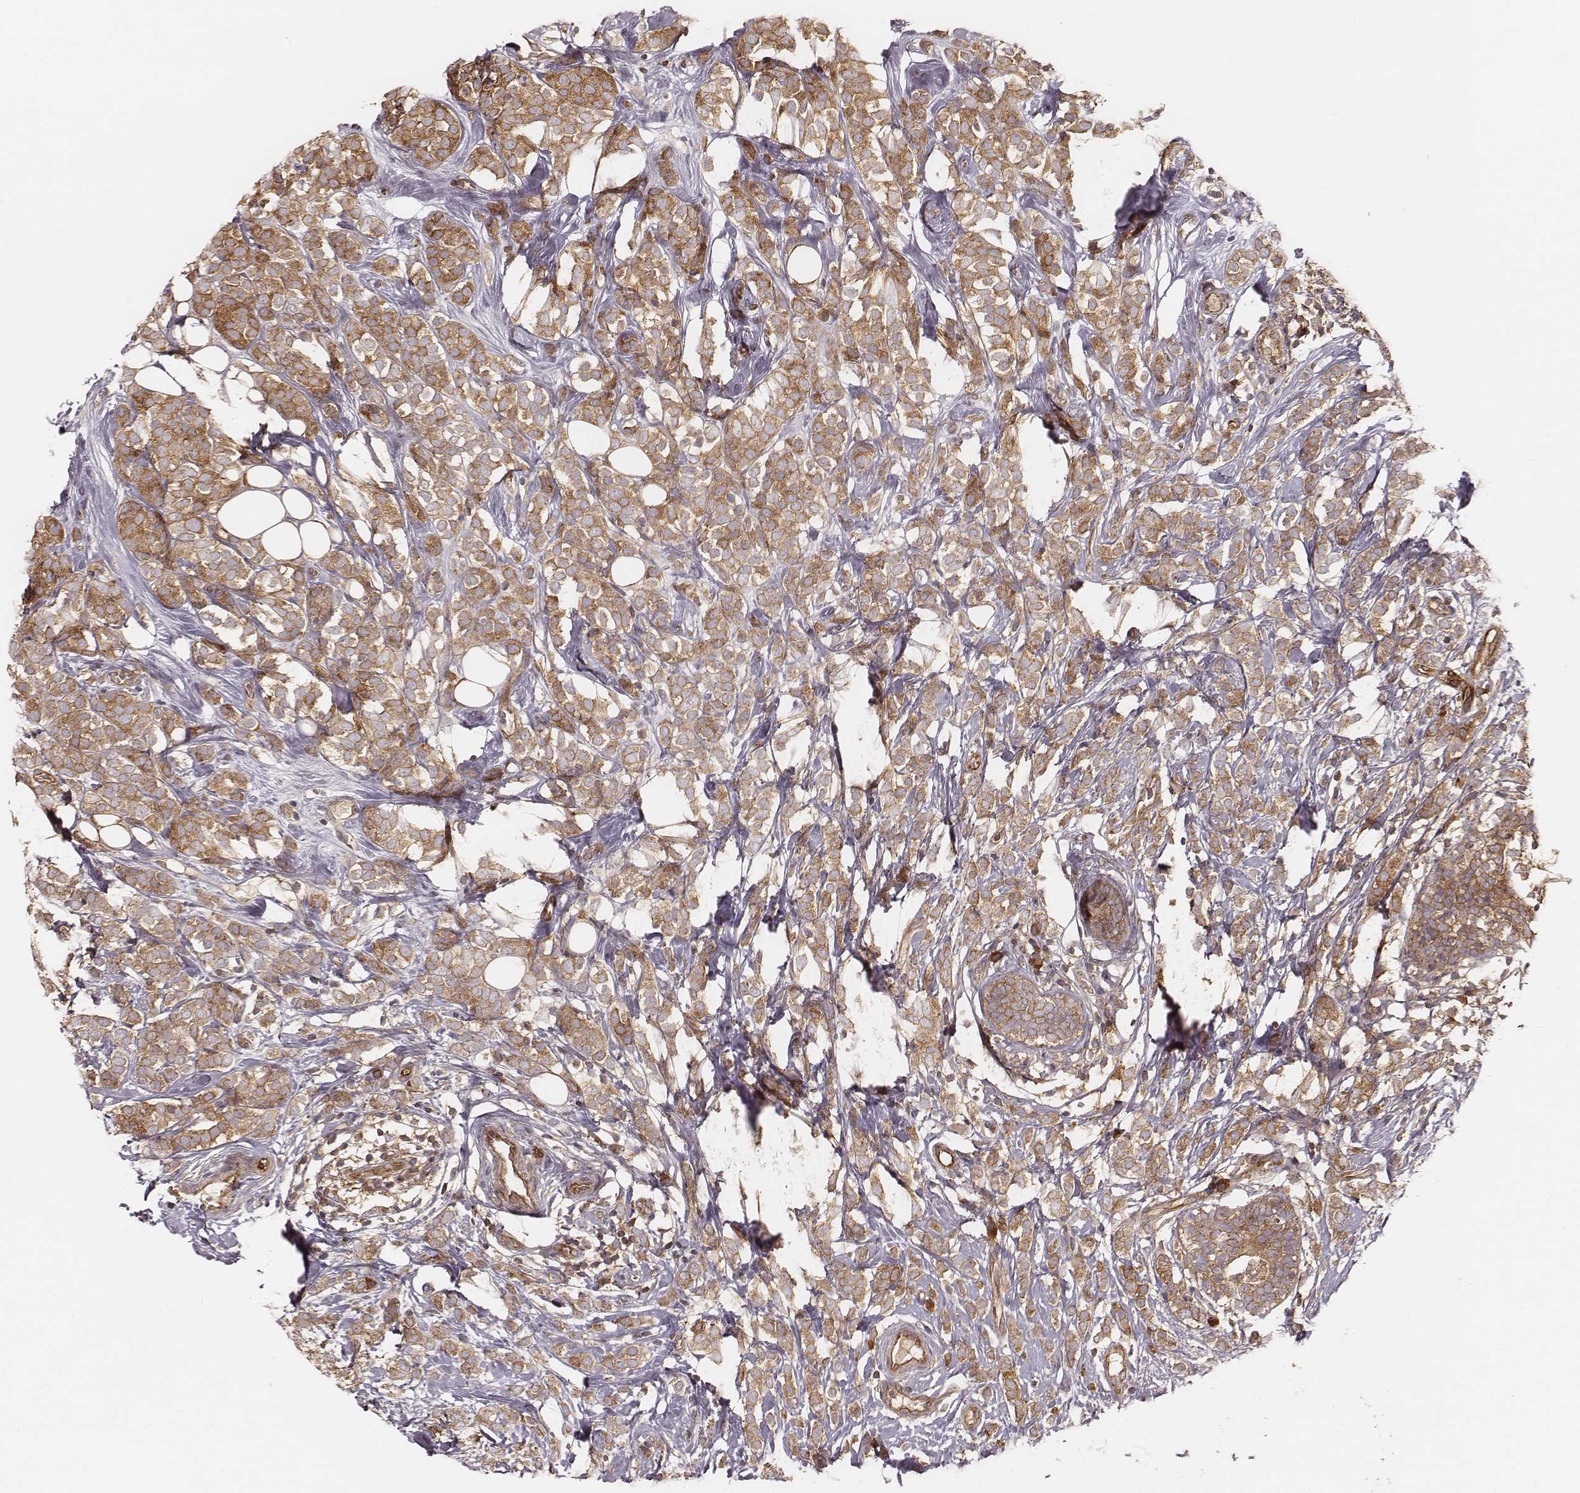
{"staining": {"intensity": "moderate", "quantity": ">75%", "location": "cytoplasmic/membranous"}, "tissue": "breast cancer", "cell_type": "Tumor cells", "image_type": "cancer", "snomed": [{"axis": "morphology", "description": "Lobular carcinoma"}, {"axis": "topography", "description": "Breast"}], "caption": "This histopathology image reveals breast cancer (lobular carcinoma) stained with immunohistochemistry (IHC) to label a protein in brown. The cytoplasmic/membranous of tumor cells show moderate positivity for the protein. Nuclei are counter-stained blue.", "gene": "CARS1", "patient": {"sex": "female", "age": 49}}